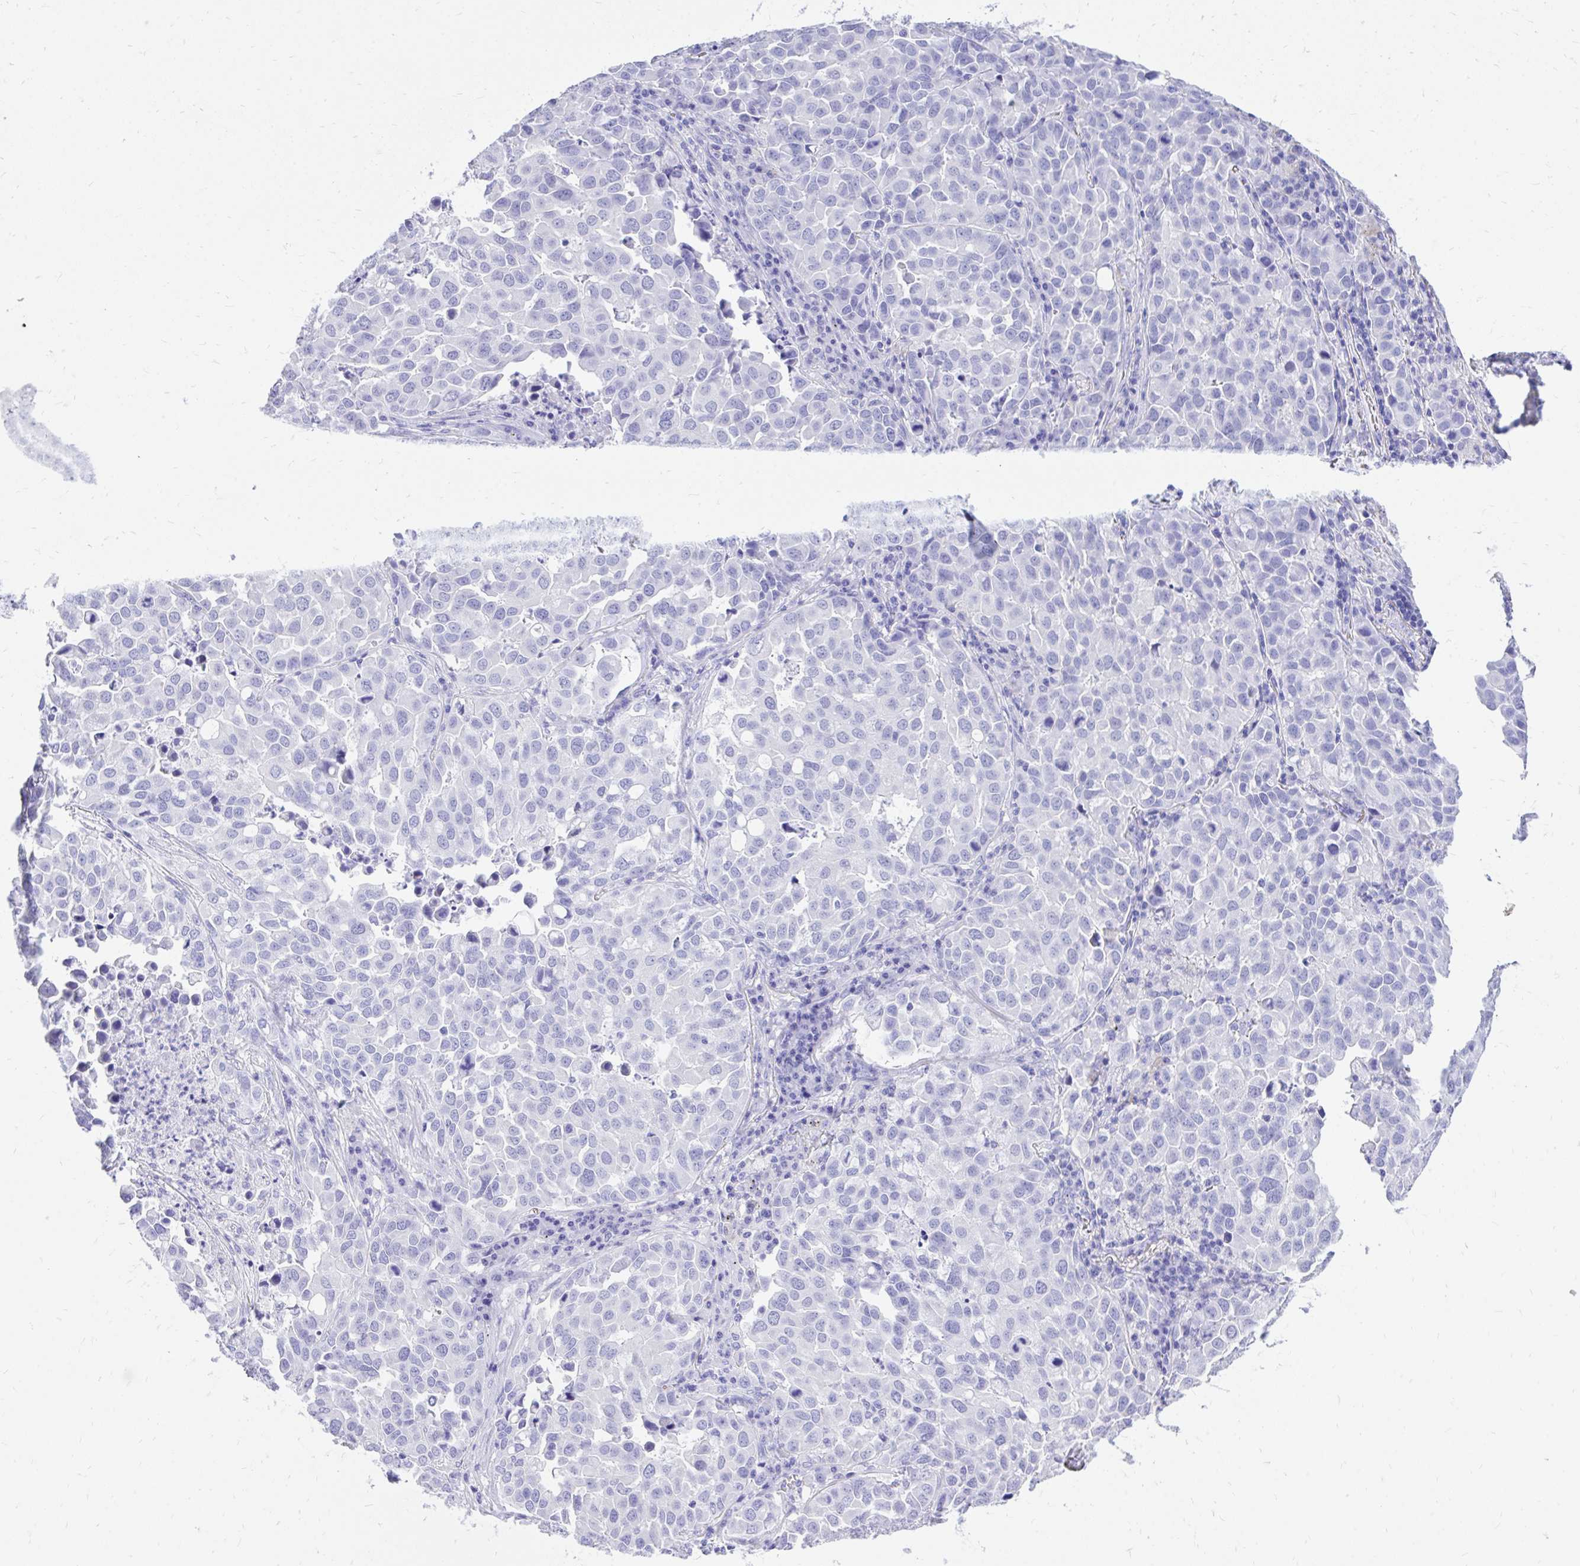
{"staining": {"intensity": "negative", "quantity": "none", "location": "none"}, "tissue": "lung cancer", "cell_type": "Tumor cells", "image_type": "cancer", "snomed": [{"axis": "morphology", "description": "Adenocarcinoma, NOS"}, {"axis": "morphology", "description": "Adenocarcinoma, metastatic, NOS"}, {"axis": "topography", "description": "Lymph node"}, {"axis": "topography", "description": "Lung"}], "caption": "Immunohistochemistry image of adenocarcinoma (lung) stained for a protein (brown), which reveals no positivity in tumor cells.", "gene": "MON1A", "patient": {"sex": "female", "age": 65}}